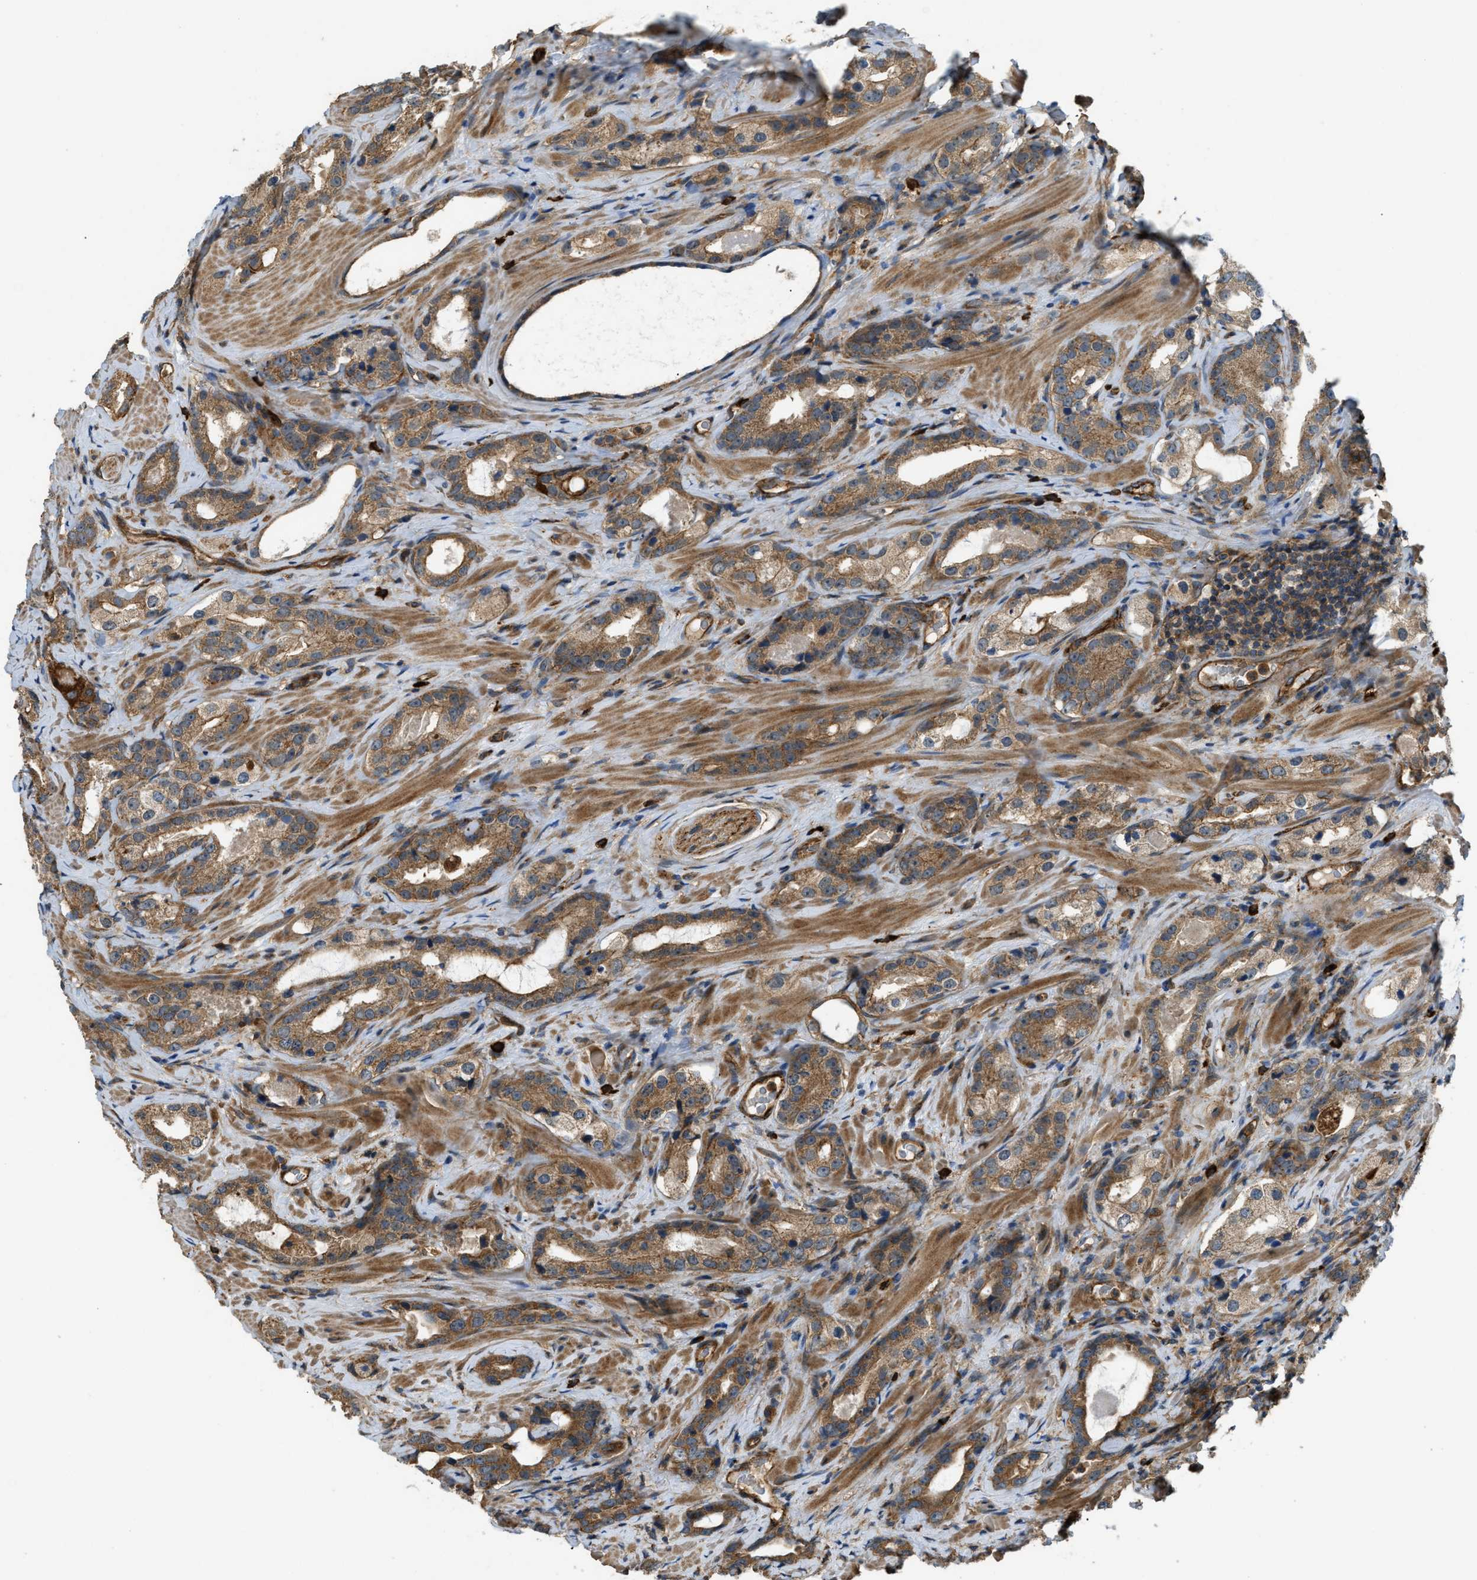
{"staining": {"intensity": "moderate", "quantity": ">75%", "location": "cytoplasmic/membranous"}, "tissue": "prostate cancer", "cell_type": "Tumor cells", "image_type": "cancer", "snomed": [{"axis": "morphology", "description": "Adenocarcinoma, High grade"}, {"axis": "topography", "description": "Prostate"}], "caption": "Immunohistochemical staining of human prostate adenocarcinoma (high-grade) demonstrates medium levels of moderate cytoplasmic/membranous protein positivity in approximately >75% of tumor cells.", "gene": "BAG4", "patient": {"sex": "male", "age": 63}}